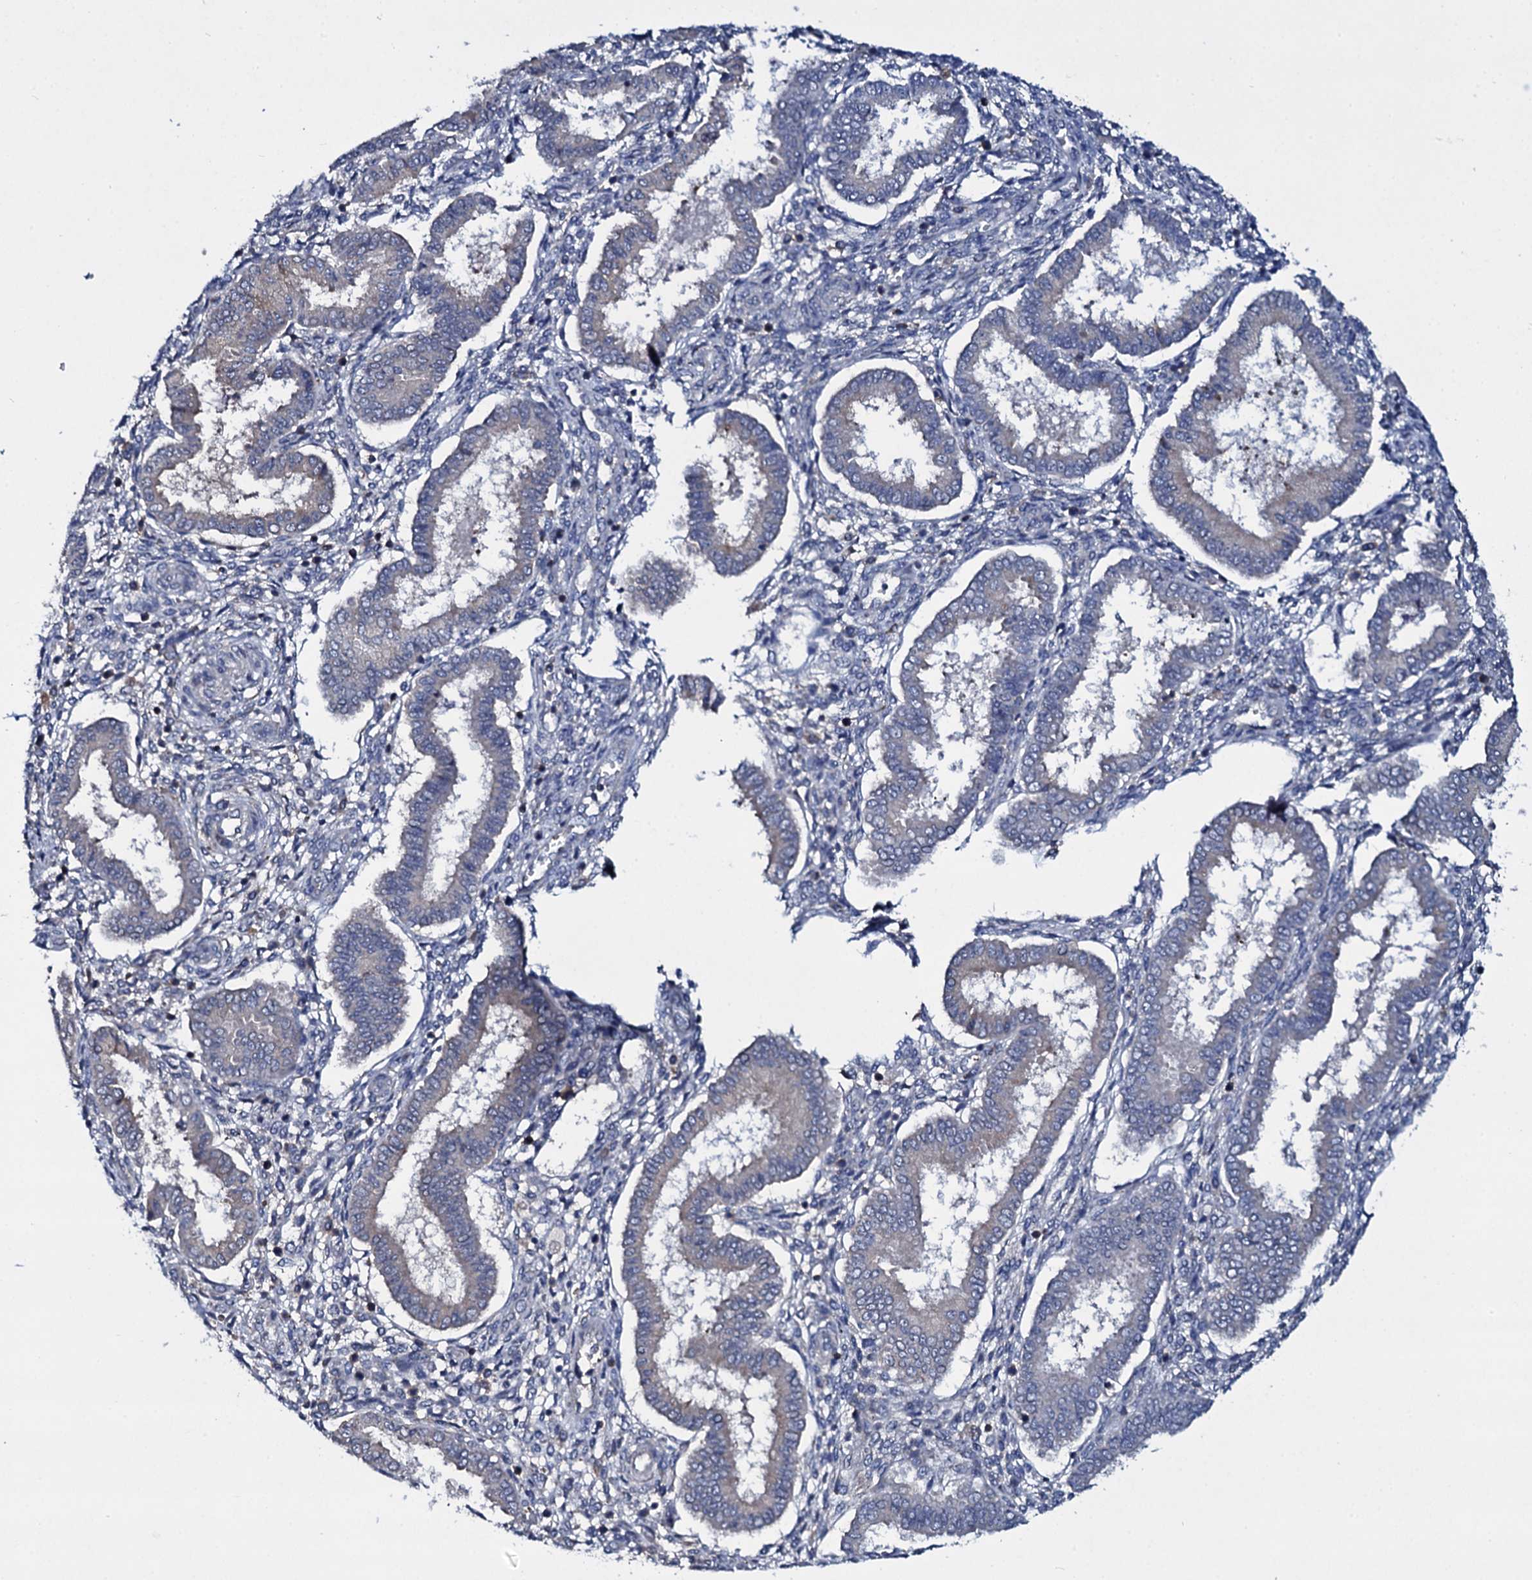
{"staining": {"intensity": "negative", "quantity": "none", "location": "none"}, "tissue": "endometrium", "cell_type": "Cells in endometrial stroma", "image_type": "normal", "snomed": [{"axis": "morphology", "description": "Normal tissue, NOS"}, {"axis": "topography", "description": "Endometrium"}], "caption": "Photomicrograph shows no protein staining in cells in endometrial stroma of benign endometrium.", "gene": "TPGS2", "patient": {"sex": "female", "age": 24}}